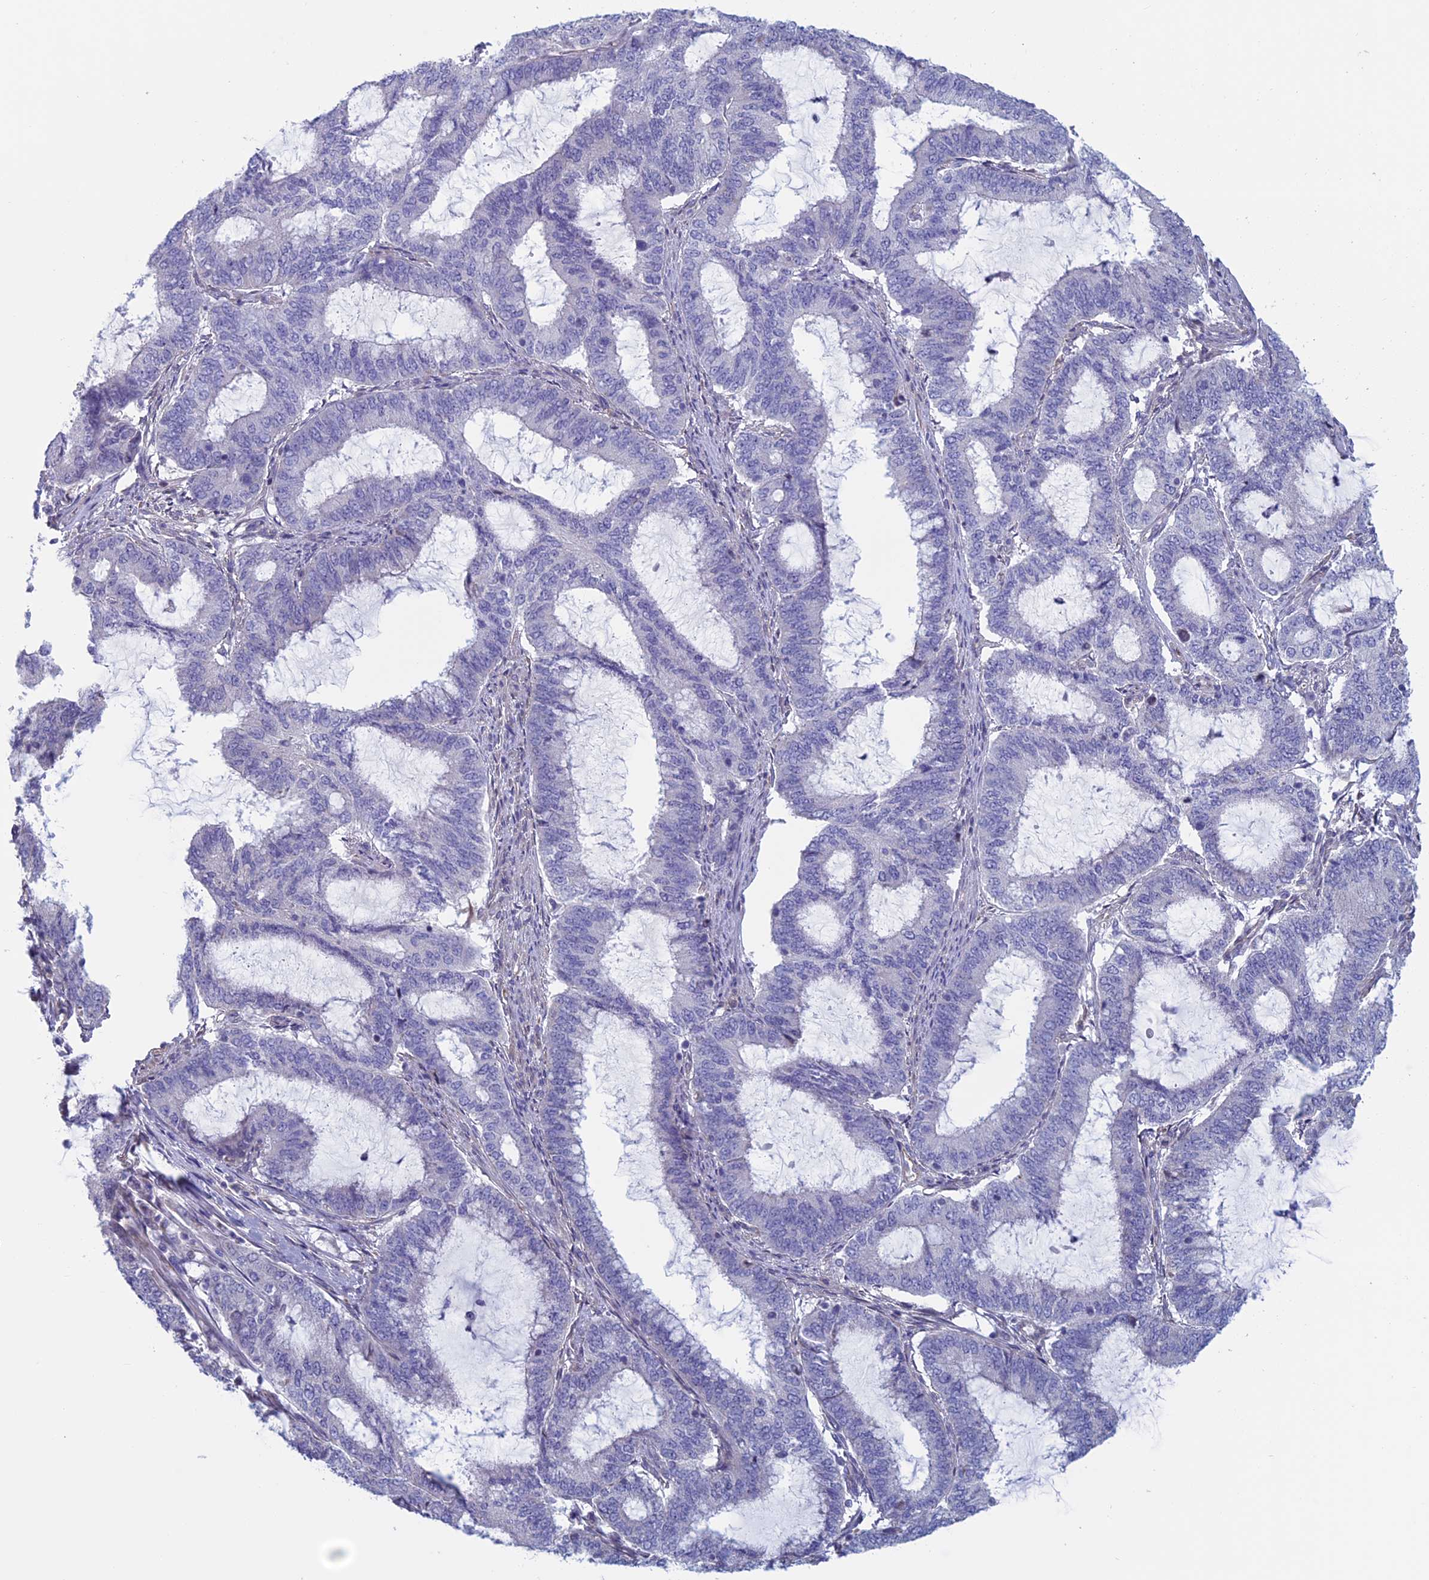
{"staining": {"intensity": "negative", "quantity": "none", "location": "none"}, "tissue": "endometrial cancer", "cell_type": "Tumor cells", "image_type": "cancer", "snomed": [{"axis": "morphology", "description": "Adenocarcinoma, NOS"}, {"axis": "topography", "description": "Endometrium"}], "caption": "Immunohistochemistry (IHC) image of neoplastic tissue: human endometrial adenocarcinoma stained with DAB (3,3'-diaminobenzidine) demonstrates no significant protein staining in tumor cells.", "gene": "BCL2L10", "patient": {"sex": "female", "age": 51}}